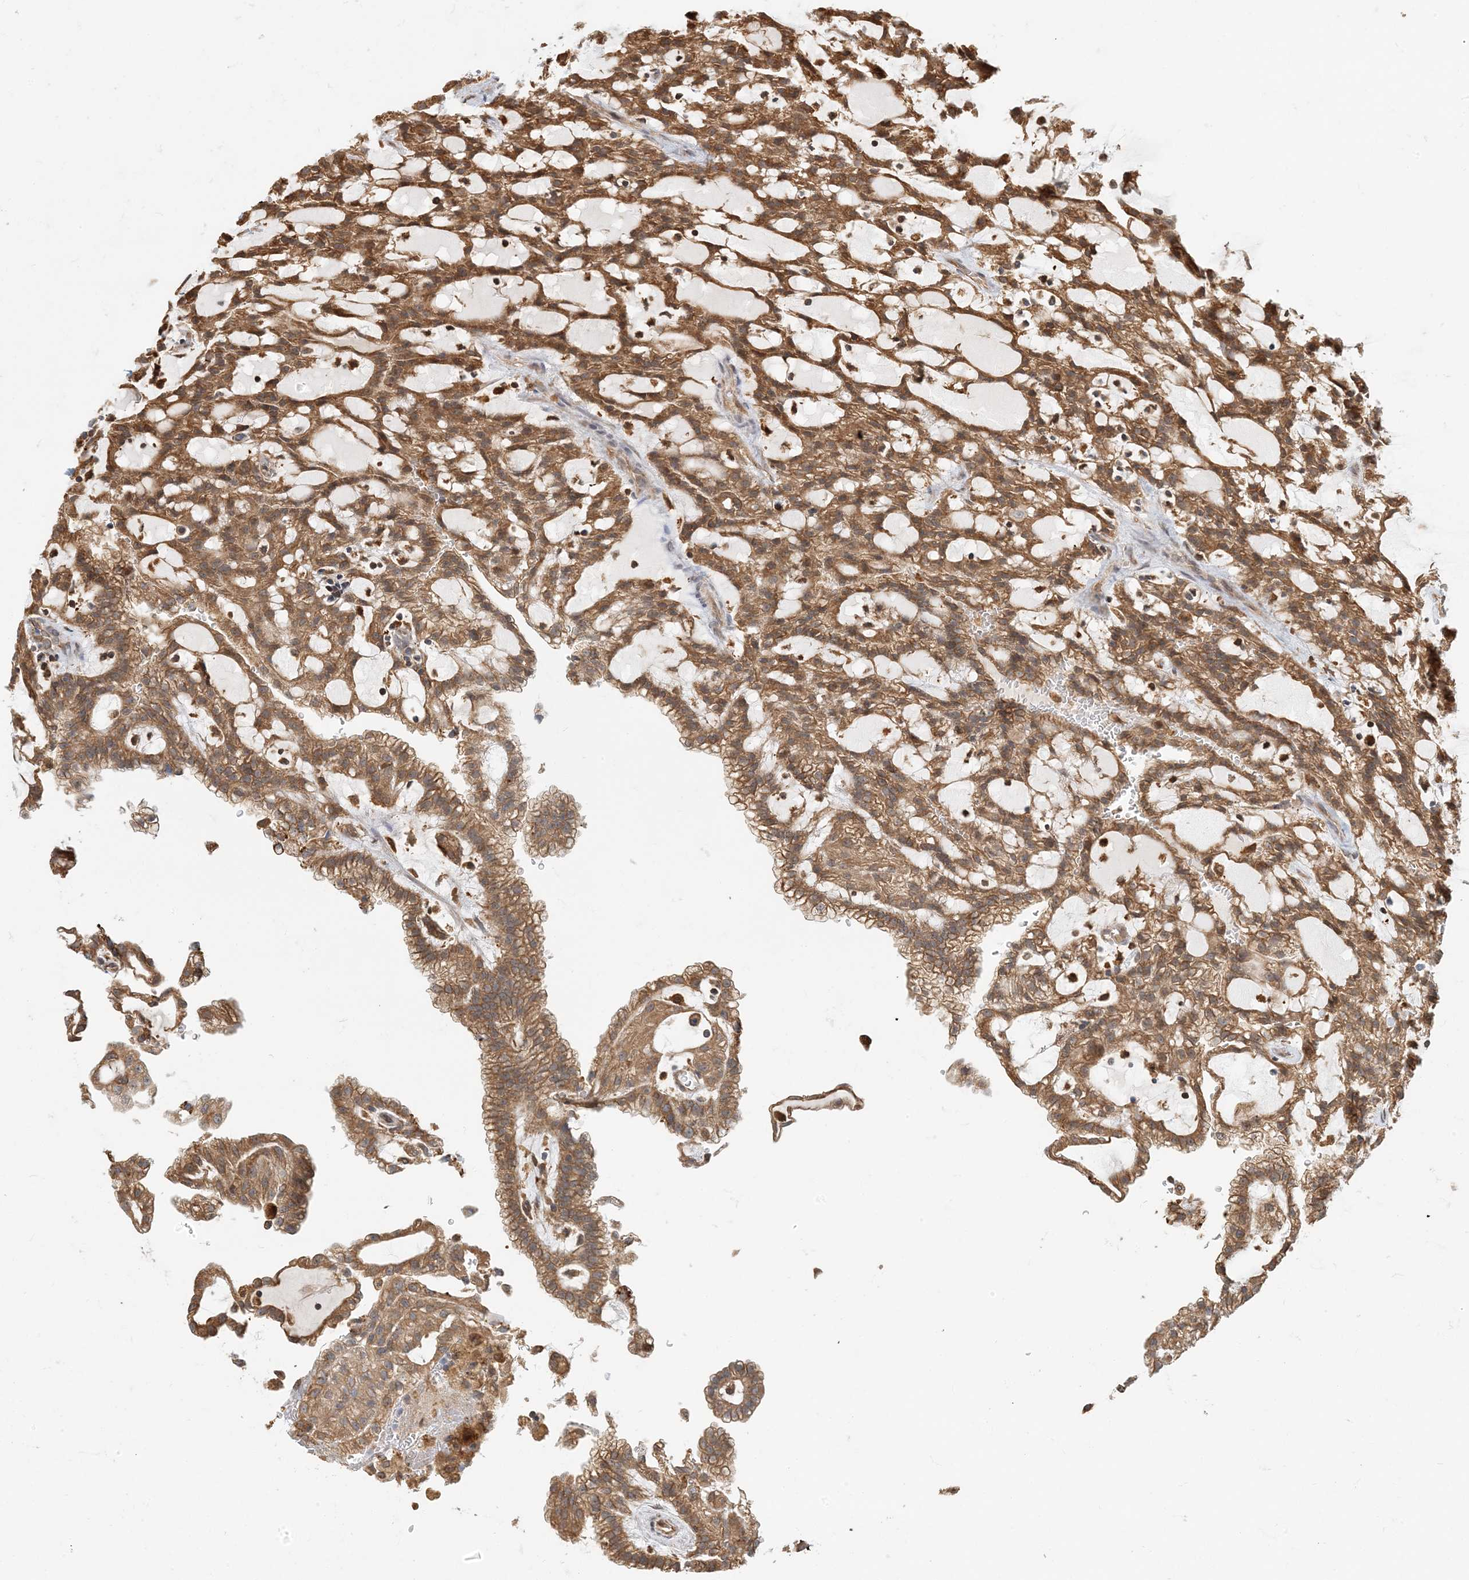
{"staining": {"intensity": "moderate", "quantity": ">75%", "location": "cytoplasmic/membranous"}, "tissue": "renal cancer", "cell_type": "Tumor cells", "image_type": "cancer", "snomed": [{"axis": "morphology", "description": "Adenocarcinoma, NOS"}, {"axis": "topography", "description": "Kidney"}], "caption": "The histopathology image reveals immunohistochemical staining of renal cancer (adenocarcinoma). There is moderate cytoplasmic/membranous staining is appreciated in about >75% of tumor cells.", "gene": "HNMT", "patient": {"sex": "male", "age": 63}}